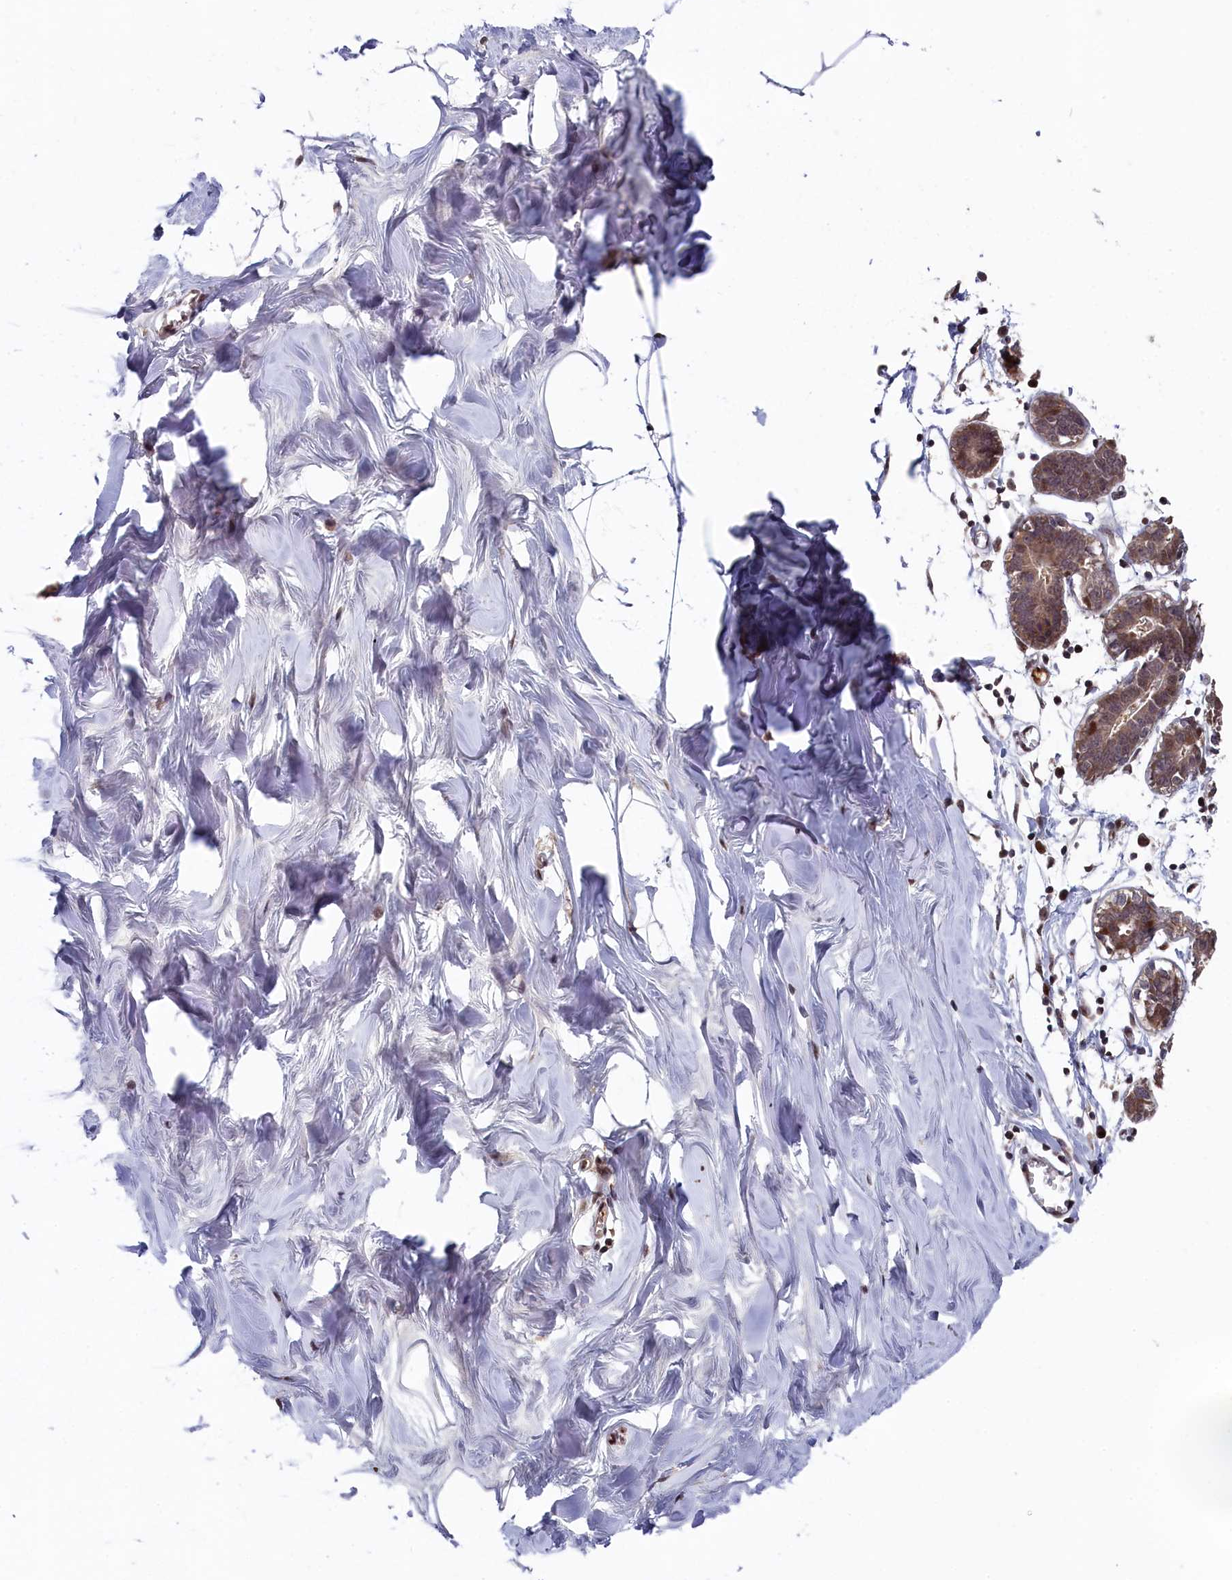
{"staining": {"intensity": "negative", "quantity": "none", "location": "none"}, "tissue": "breast", "cell_type": "Adipocytes", "image_type": "normal", "snomed": [{"axis": "morphology", "description": "Normal tissue, NOS"}, {"axis": "topography", "description": "Breast"}], "caption": "Protein analysis of unremarkable breast exhibits no significant staining in adipocytes. The staining is performed using DAB (3,3'-diaminobenzidine) brown chromogen with nuclei counter-stained in using hematoxylin.", "gene": "CLPX", "patient": {"sex": "female", "age": 27}}